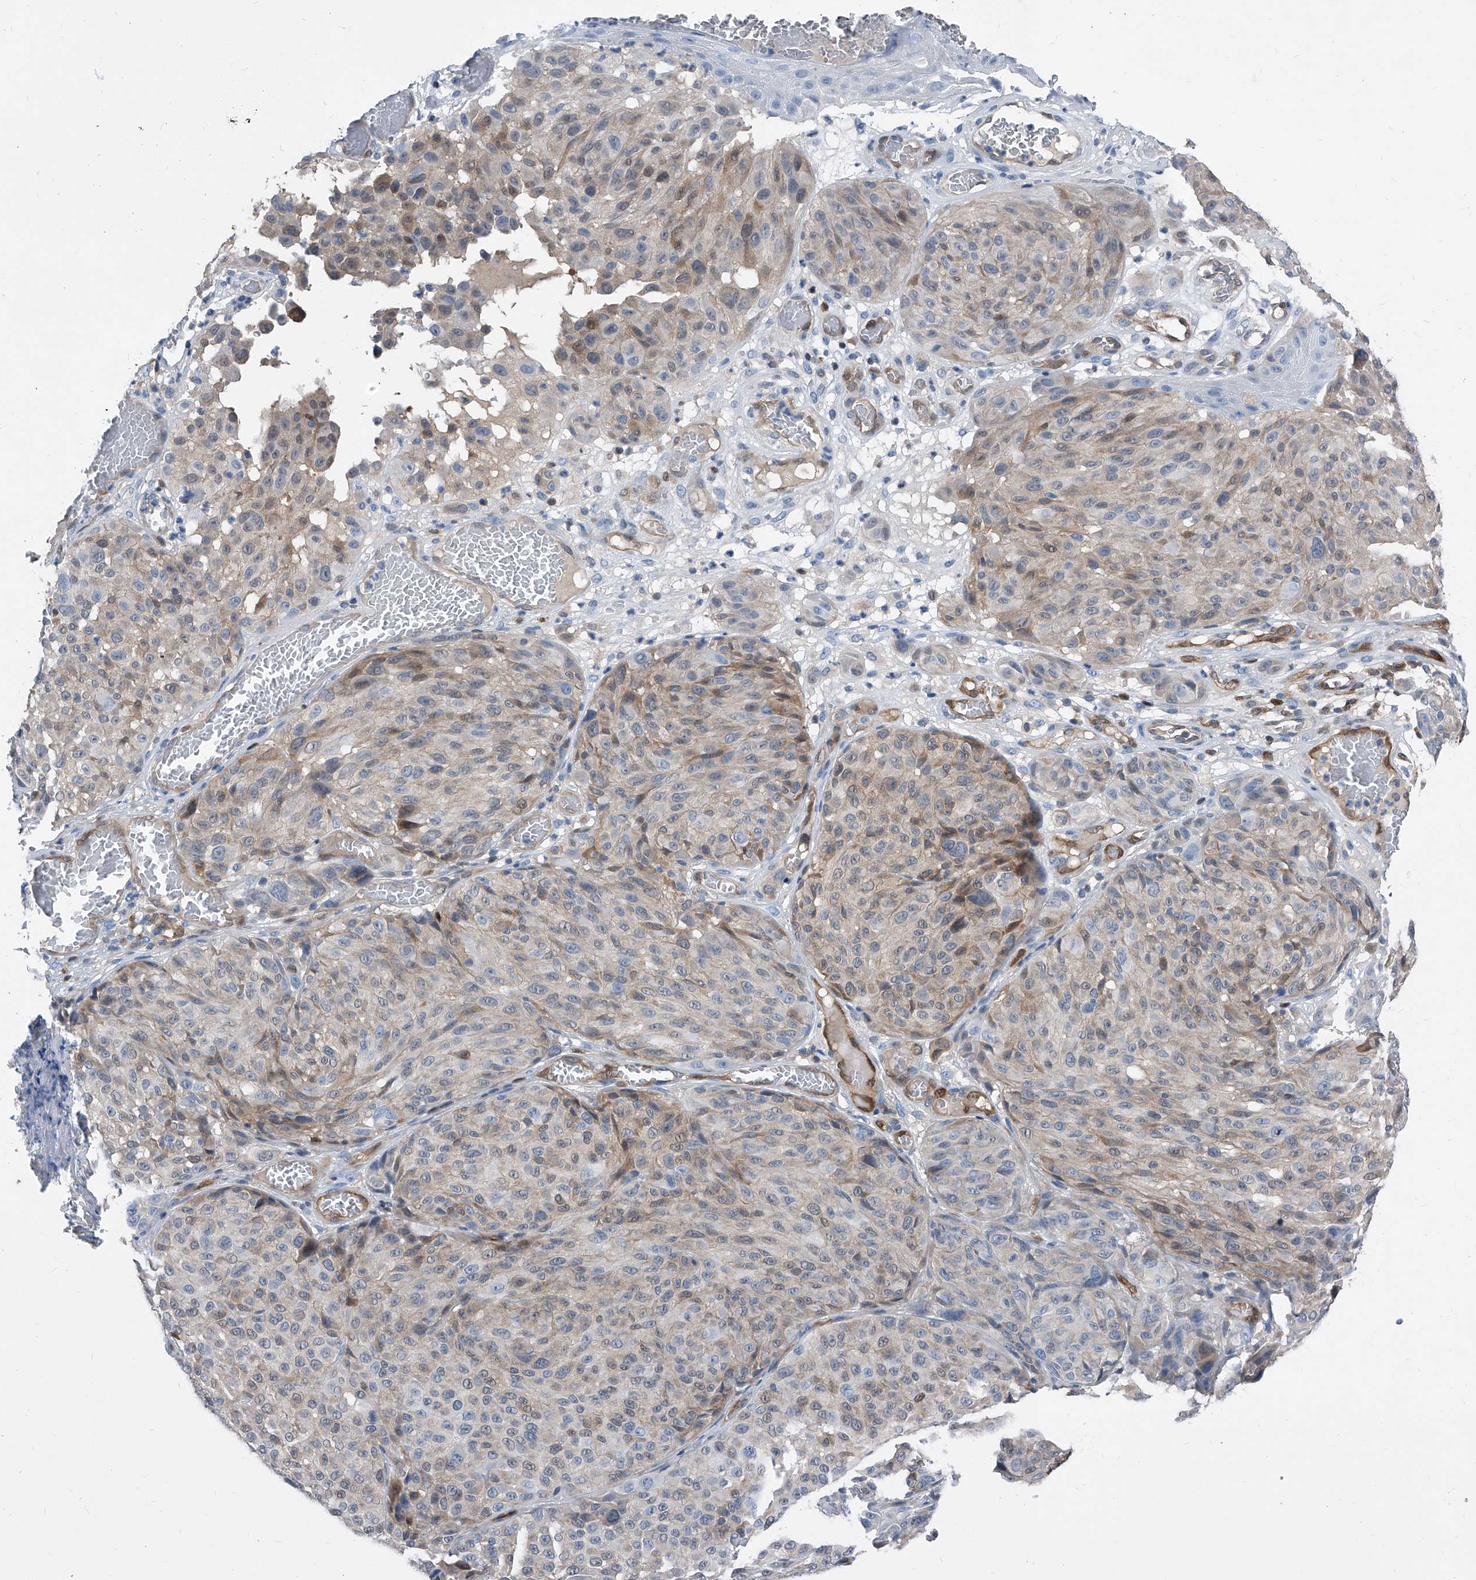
{"staining": {"intensity": "weak", "quantity": "<25%", "location": "cytoplasmic/membranous"}, "tissue": "melanoma", "cell_type": "Tumor cells", "image_type": "cancer", "snomed": [{"axis": "morphology", "description": "Malignant melanoma, NOS"}, {"axis": "topography", "description": "Skin"}], "caption": "This is an immunohistochemistry (IHC) micrograph of human melanoma. There is no positivity in tumor cells.", "gene": "MAP2K6", "patient": {"sex": "male", "age": 83}}